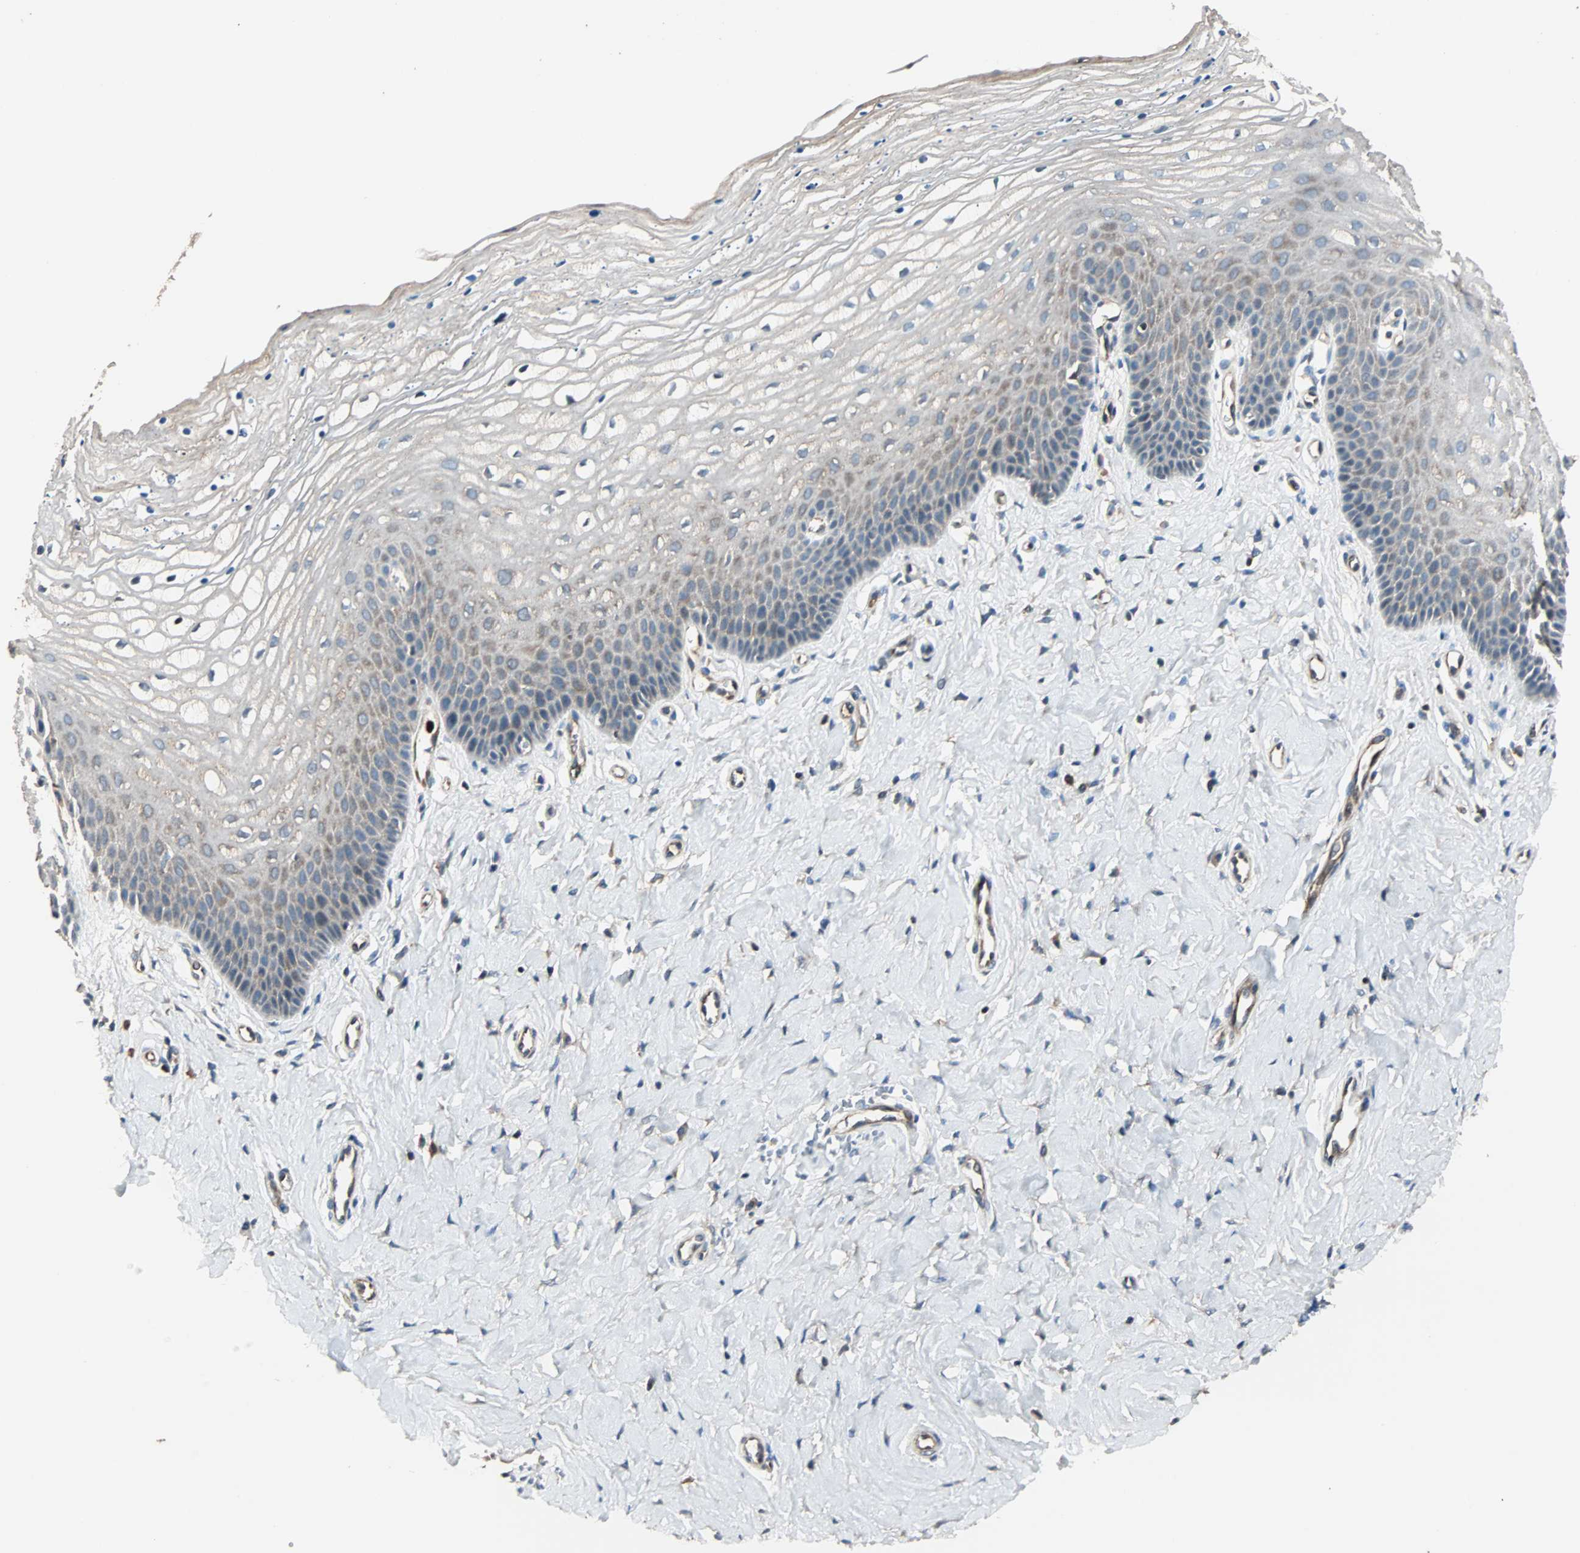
{"staining": {"intensity": "weak", "quantity": "<25%", "location": "cytoplasmic/membranous"}, "tissue": "vagina", "cell_type": "Squamous epithelial cells", "image_type": "normal", "snomed": [{"axis": "morphology", "description": "Normal tissue, NOS"}, {"axis": "topography", "description": "Vagina"}], "caption": "A high-resolution micrograph shows immunohistochemistry staining of unremarkable vagina, which reveals no significant expression in squamous epithelial cells.", "gene": "GCK", "patient": {"sex": "female", "age": 68}}